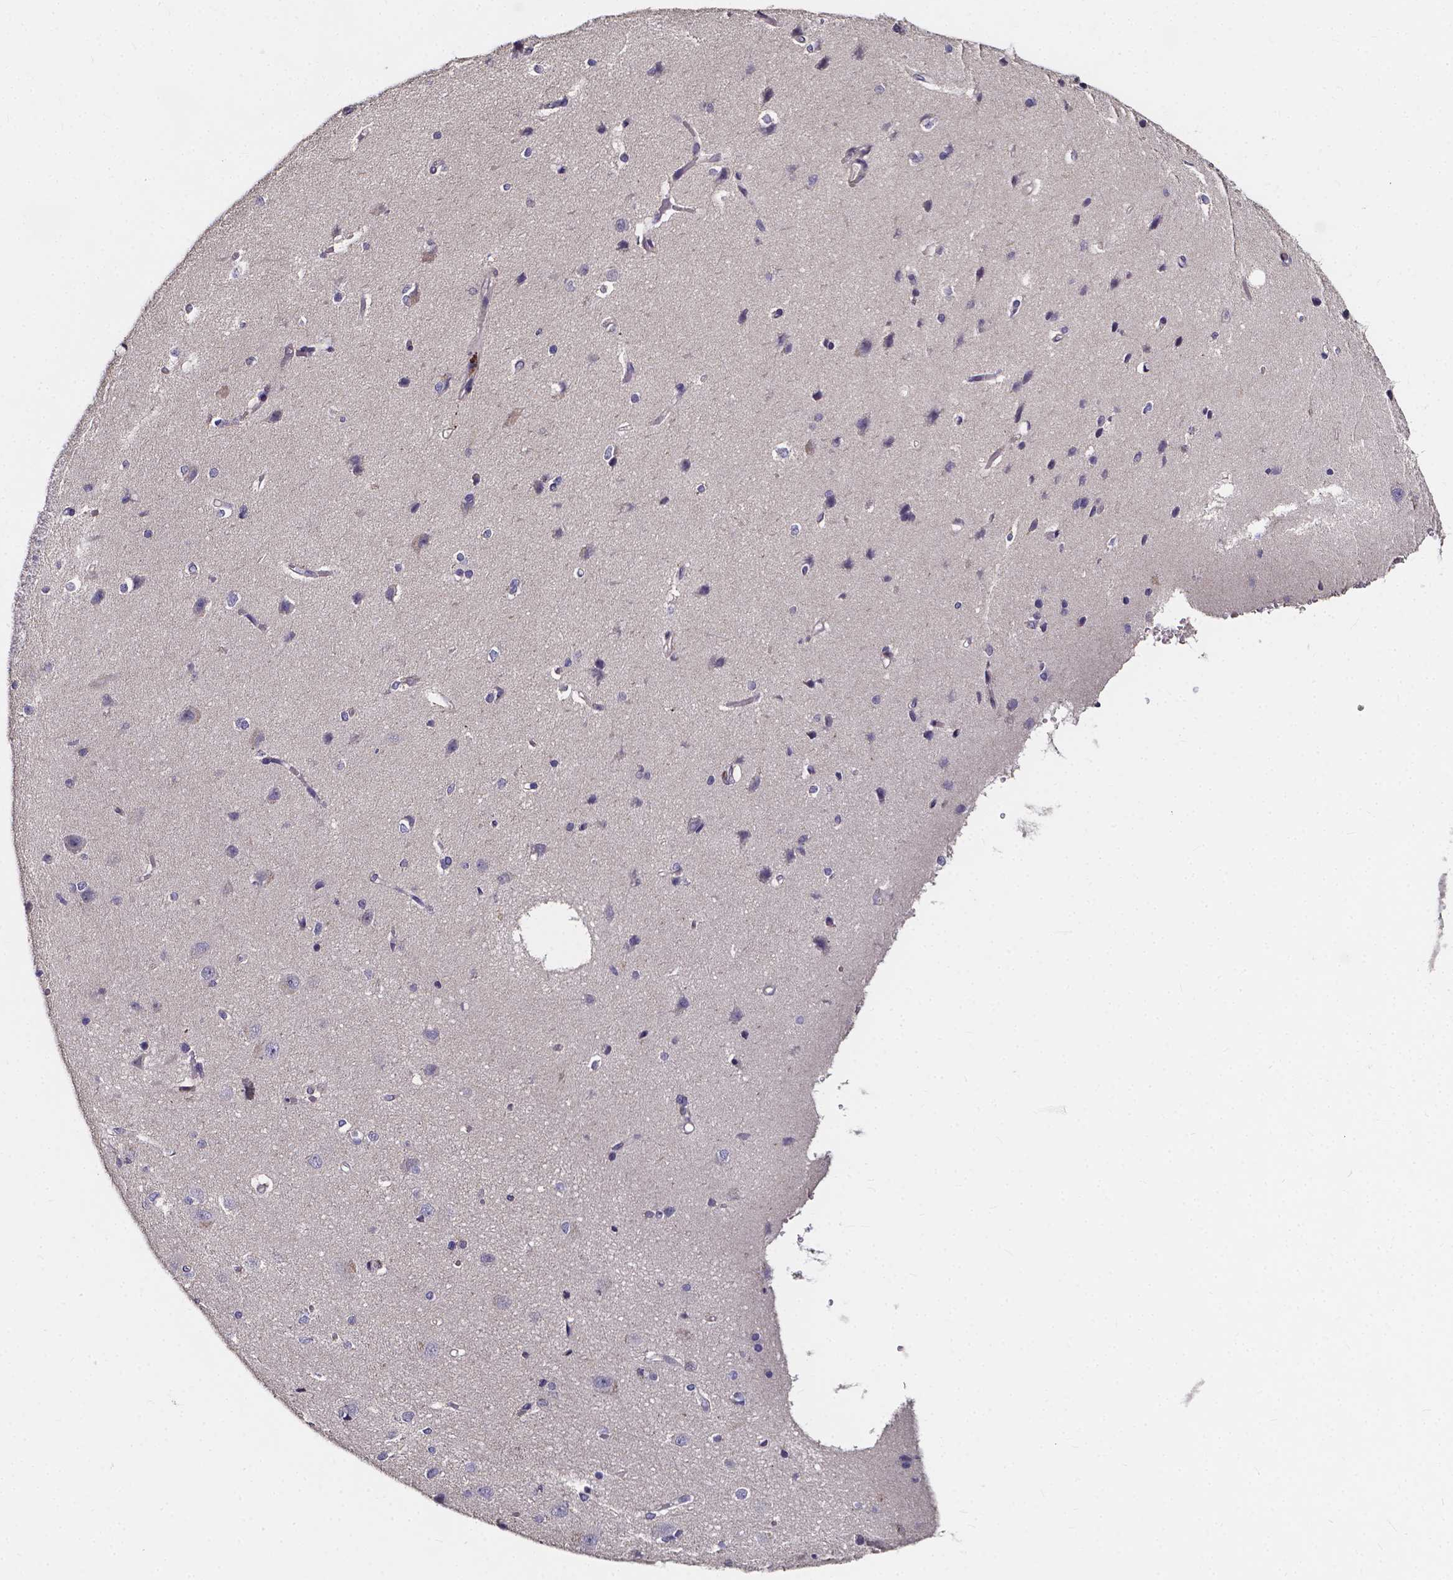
{"staining": {"intensity": "weak", "quantity": "25%-75%", "location": "cytoplasmic/membranous"}, "tissue": "cerebral cortex", "cell_type": "Endothelial cells", "image_type": "normal", "snomed": [{"axis": "morphology", "description": "Normal tissue, NOS"}, {"axis": "topography", "description": "Cerebral cortex"}], "caption": "Unremarkable cerebral cortex was stained to show a protein in brown. There is low levels of weak cytoplasmic/membranous staining in about 25%-75% of endothelial cells. Nuclei are stained in blue.", "gene": "THEMIS", "patient": {"sex": "male", "age": 37}}